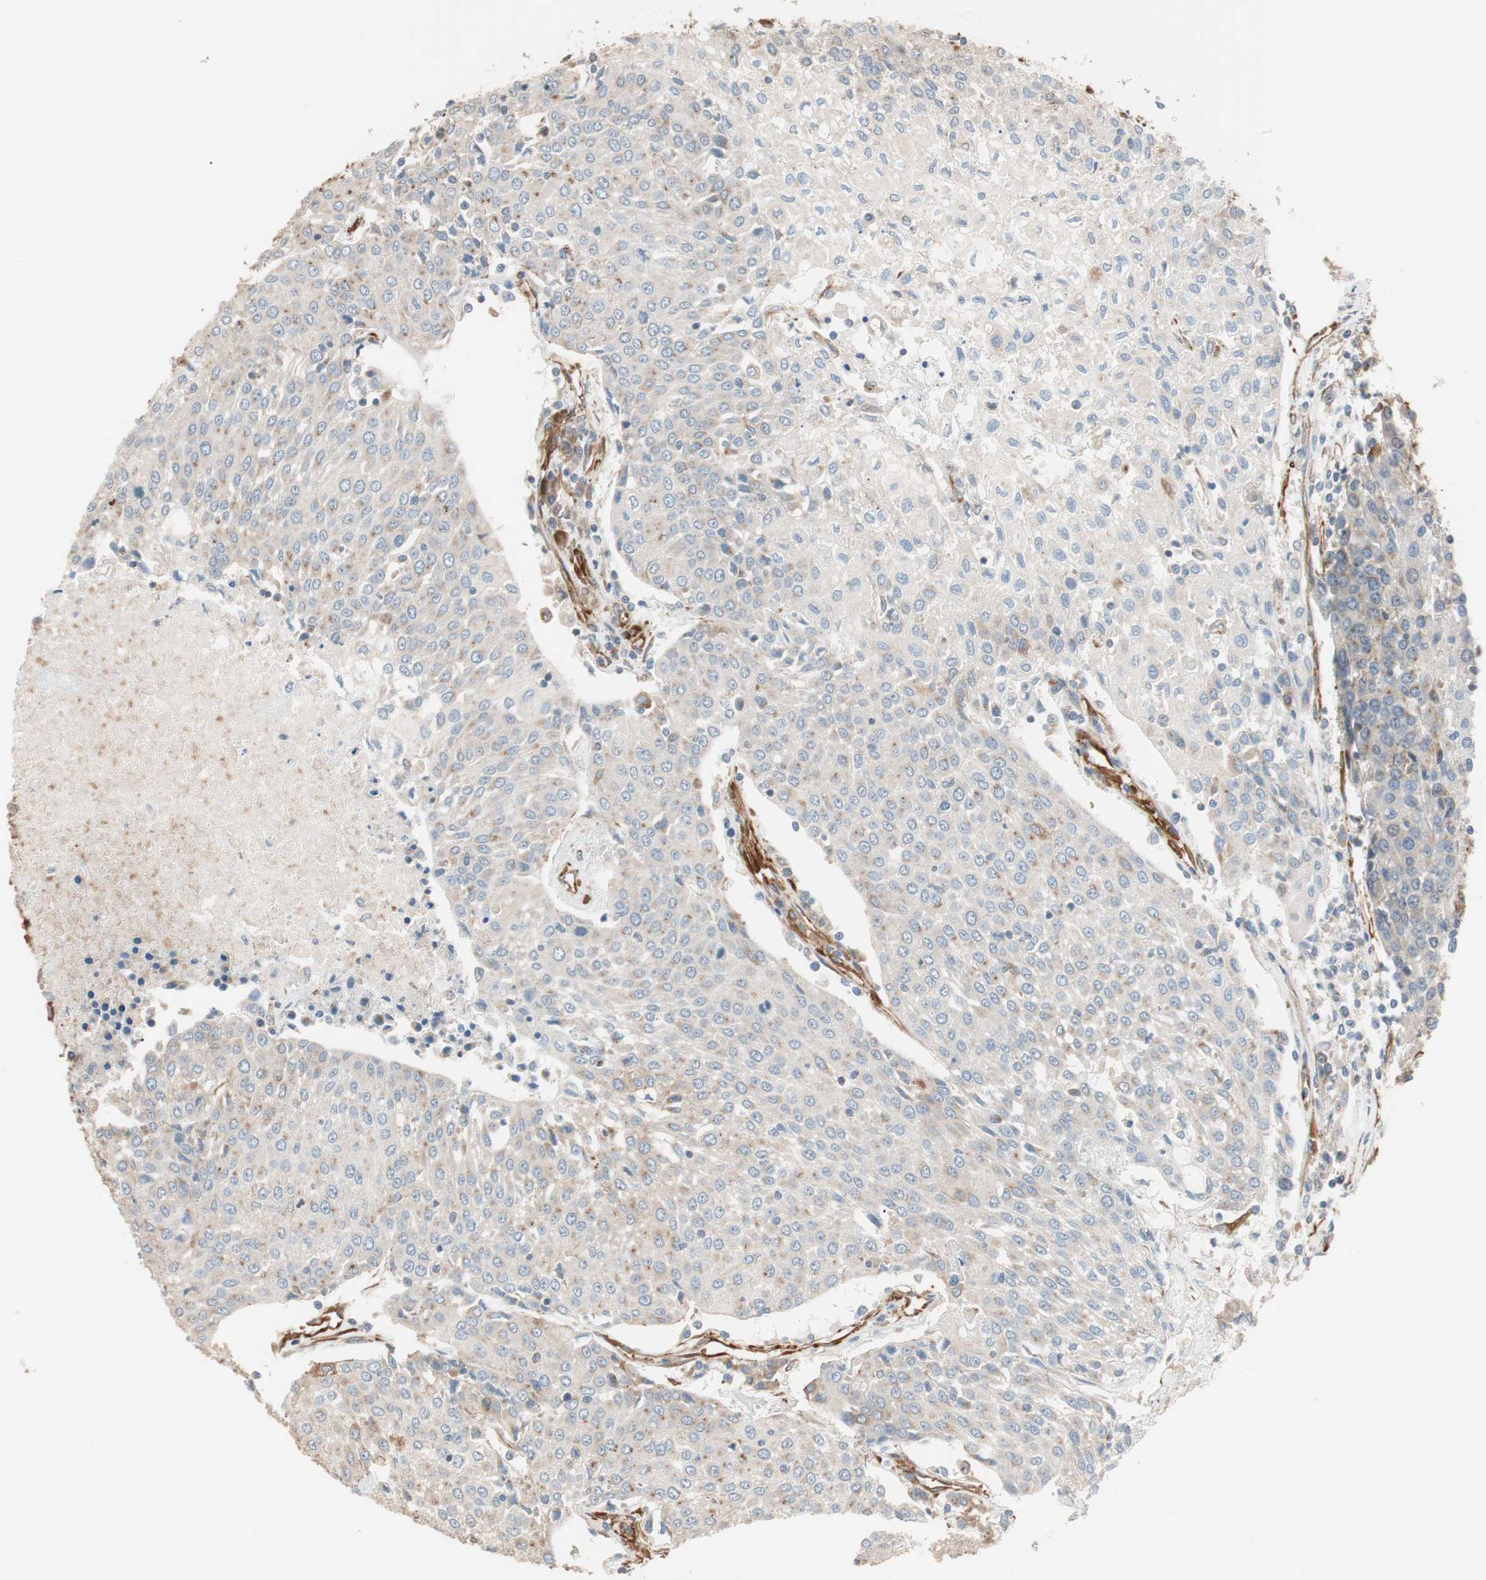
{"staining": {"intensity": "weak", "quantity": ">75%", "location": "cytoplasmic/membranous"}, "tissue": "urothelial cancer", "cell_type": "Tumor cells", "image_type": "cancer", "snomed": [{"axis": "morphology", "description": "Urothelial carcinoma, High grade"}, {"axis": "topography", "description": "Urinary bladder"}], "caption": "The photomicrograph exhibits staining of urothelial cancer, revealing weak cytoplasmic/membranous protein staining (brown color) within tumor cells.", "gene": "GPSM2", "patient": {"sex": "female", "age": 85}}